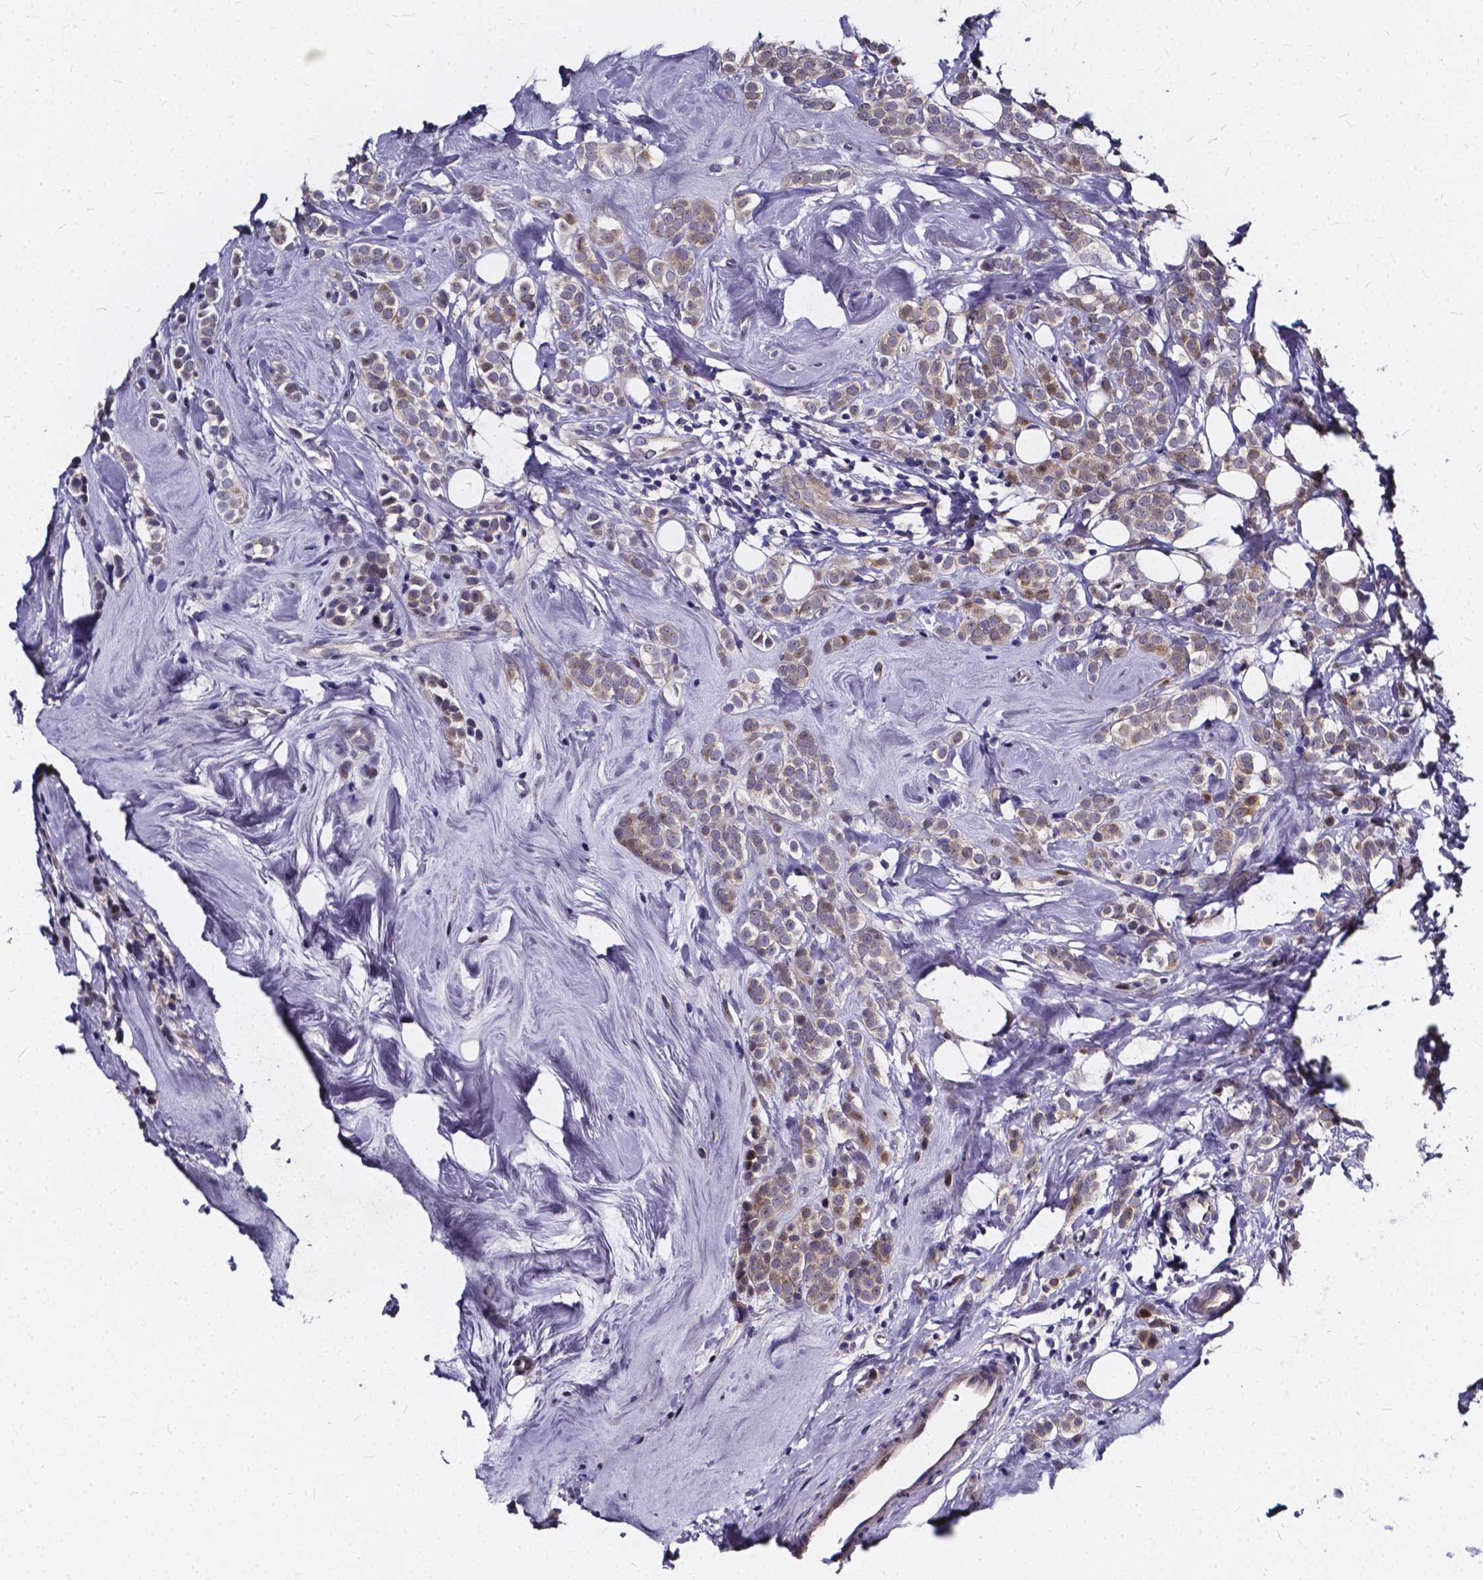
{"staining": {"intensity": "weak", "quantity": "25%-75%", "location": "cytoplasmic/membranous"}, "tissue": "breast cancer", "cell_type": "Tumor cells", "image_type": "cancer", "snomed": [{"axis": "morphology", "description": "Lobular carcinoma"}, {"axis": "topography", "description": "Breast"}], "caption": "Immunohistochemical staining of human breast cancer demonstrates low levels of weak cytoplasmic/membranous protein staining in about 25%-75% of tumor cells. (brown staining indicates protein expression, while blue staining denotes nuclei).", "gene": "SOWAHA", "patient": {"sex": "female", "age": 49}}